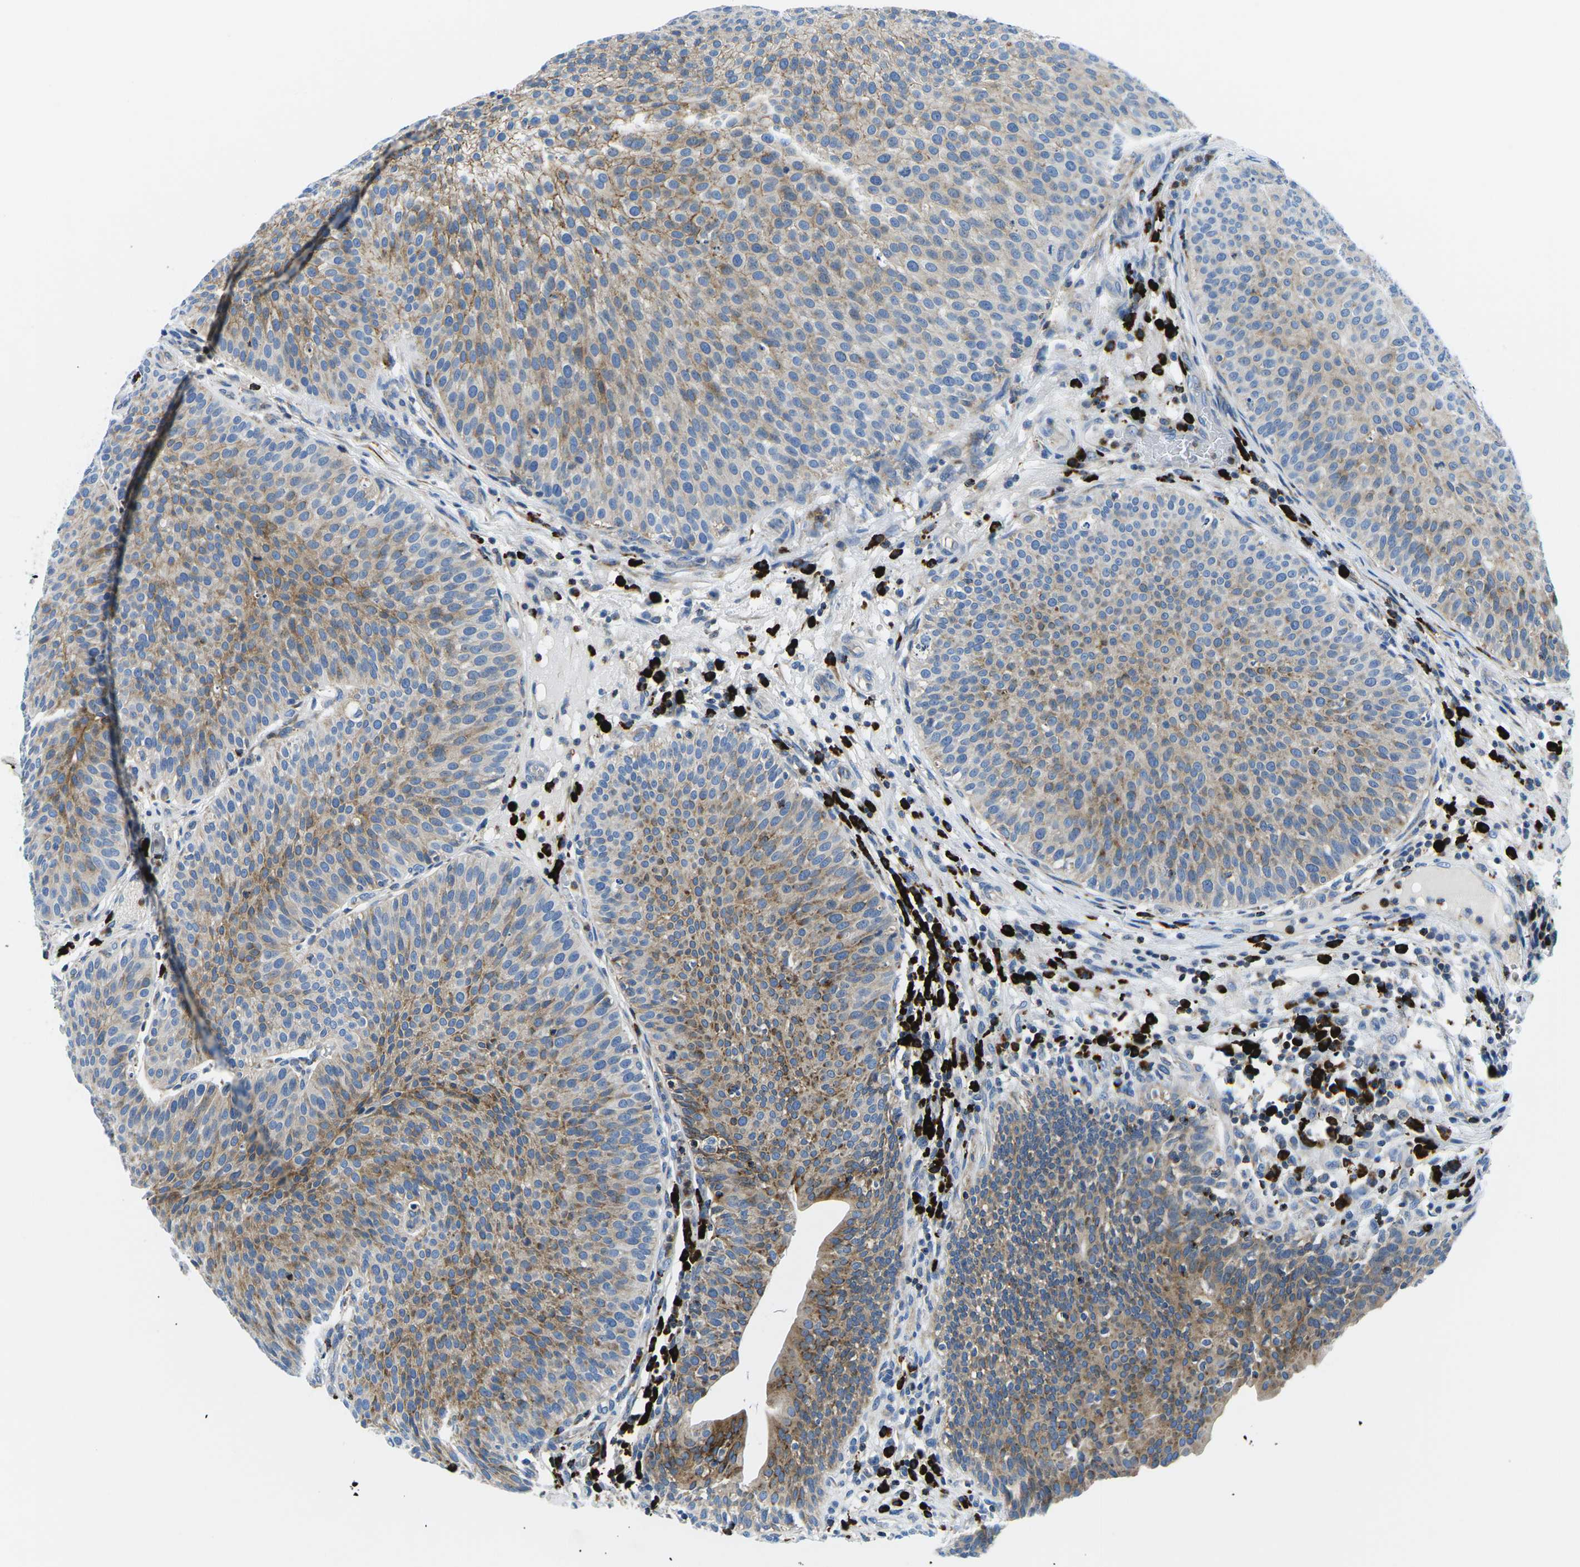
{"staining": {"intensity": "moderate", "quantity": "25%-75%", "location": "cytoplasmic/membranous"}, "tissue": "urothelial cancer", "cell_type": "Tumor cells", "image_type": "cancer", "snomed": [{"axis": "morphology", "description": "Urothelial carcinoma, Low grade"}, {"axis": "topography", "description": "Smooth muscle"}, {"axis": "topography", "description": "Urinary bladder"}], "caption": "Urothelial cancer tissue reveals moderate cytoplasmic/membranous expression in approximately 25%-75% of tumor cells", "gene": "MC4R", "patient": {"sex": "male", "age": 60}}